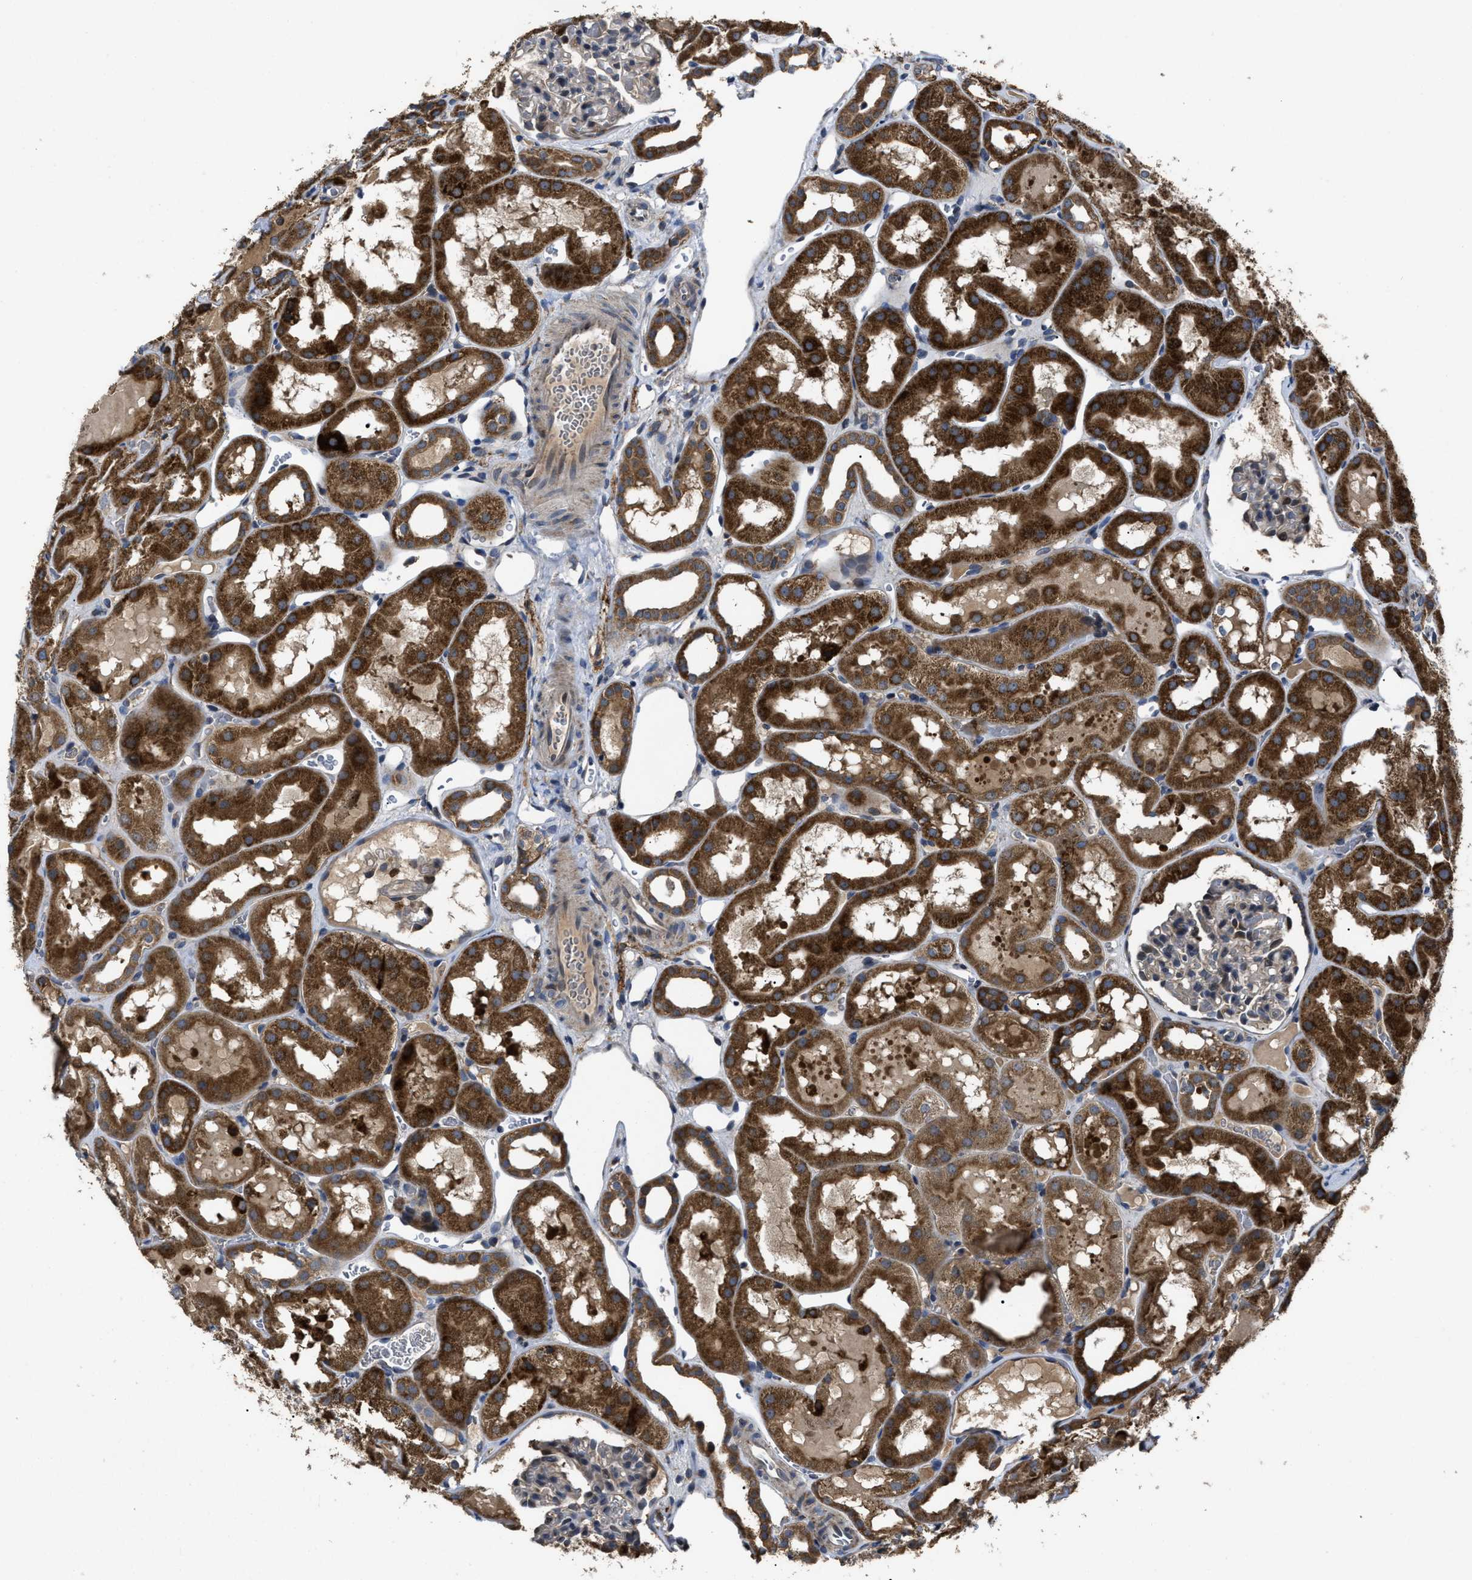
{"staining": {"intensity": "weak", "quantity": "<25%", "location": "cytoplasmic/membranous"}, "tissue": "kidney", "cell_type": "Cells in glomeruli", "image_type": "normal", "snomed": [{"axis": "morphology", "description": "Normal tissue, NOS"}, {"axis": "topography", "description": "Kidney"}, {"axis": "topography", "description": "Urinary bladder"}], "caption": "A high-resolution histopathology image shows IHC staining of unremarkable kidney, which exhibits no significant positivity in cells in glomeruli. (DAB (3,3'-diaminobenzidine) immunohistochemistry, high magnification).", "gene": "PASK", "patient": {"sex": "male", "age": 16}}